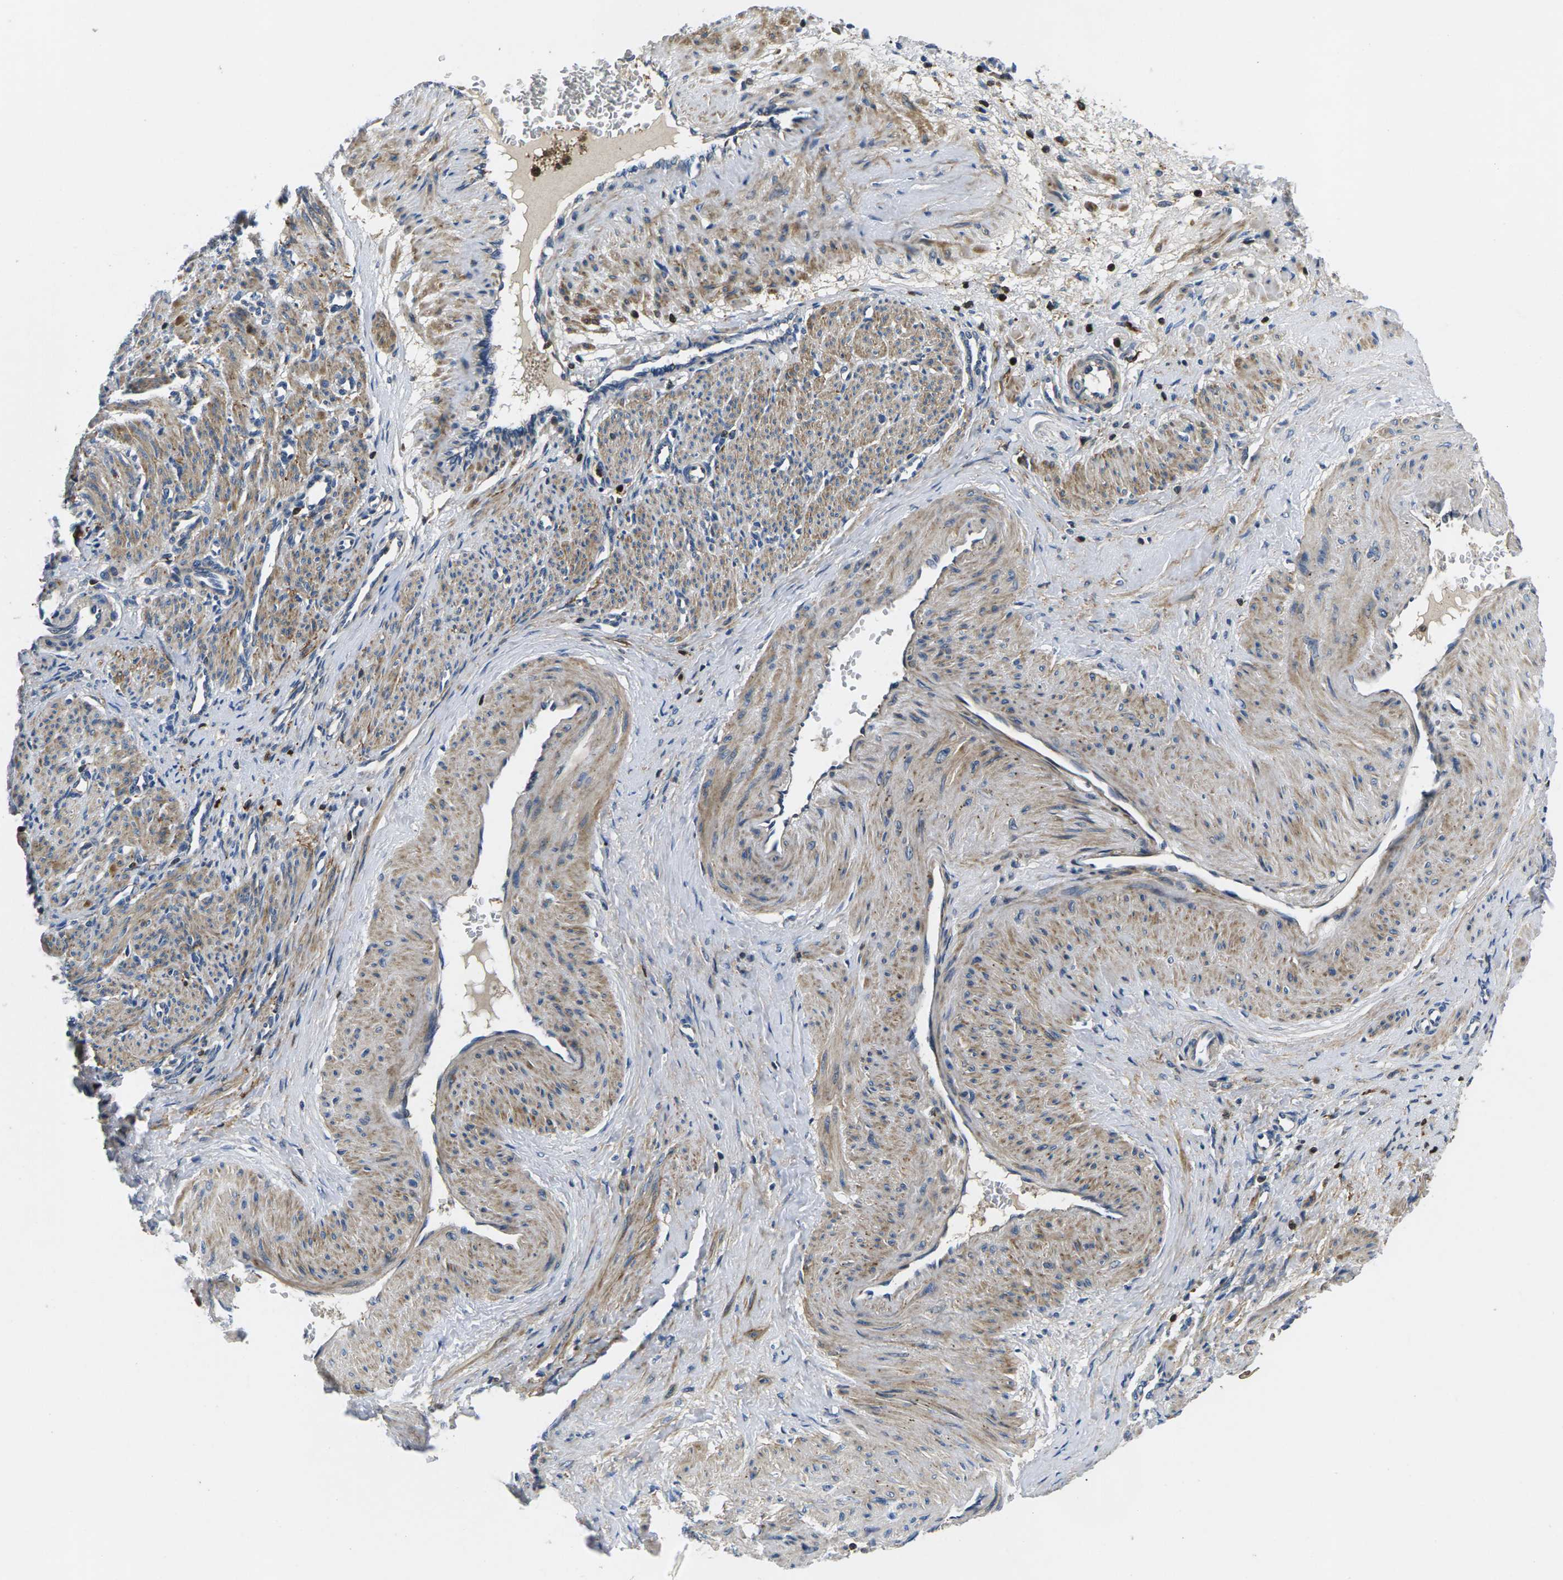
{"staining": {"intensity": "strong", "quantity": ">75%", "location": "cytoplasmic/membranous"}, "tissue": "smooth muscle", "cell_type": "Smooth muscle cells", "image_type": "normal", "snomed": [{"axis": "morphology", "description": "Normal tissue, NOS"}, {"axis": "topography", "description": "Endometrium"}], "caption": "Human smooth muscle stained for a protein (brown) shows strong cytoplasmic/membranous positive expression in approximately >75% of smooth muscle cells.", "gene": "PLCE1", "patient": {"sex": "female", "age": 33}}